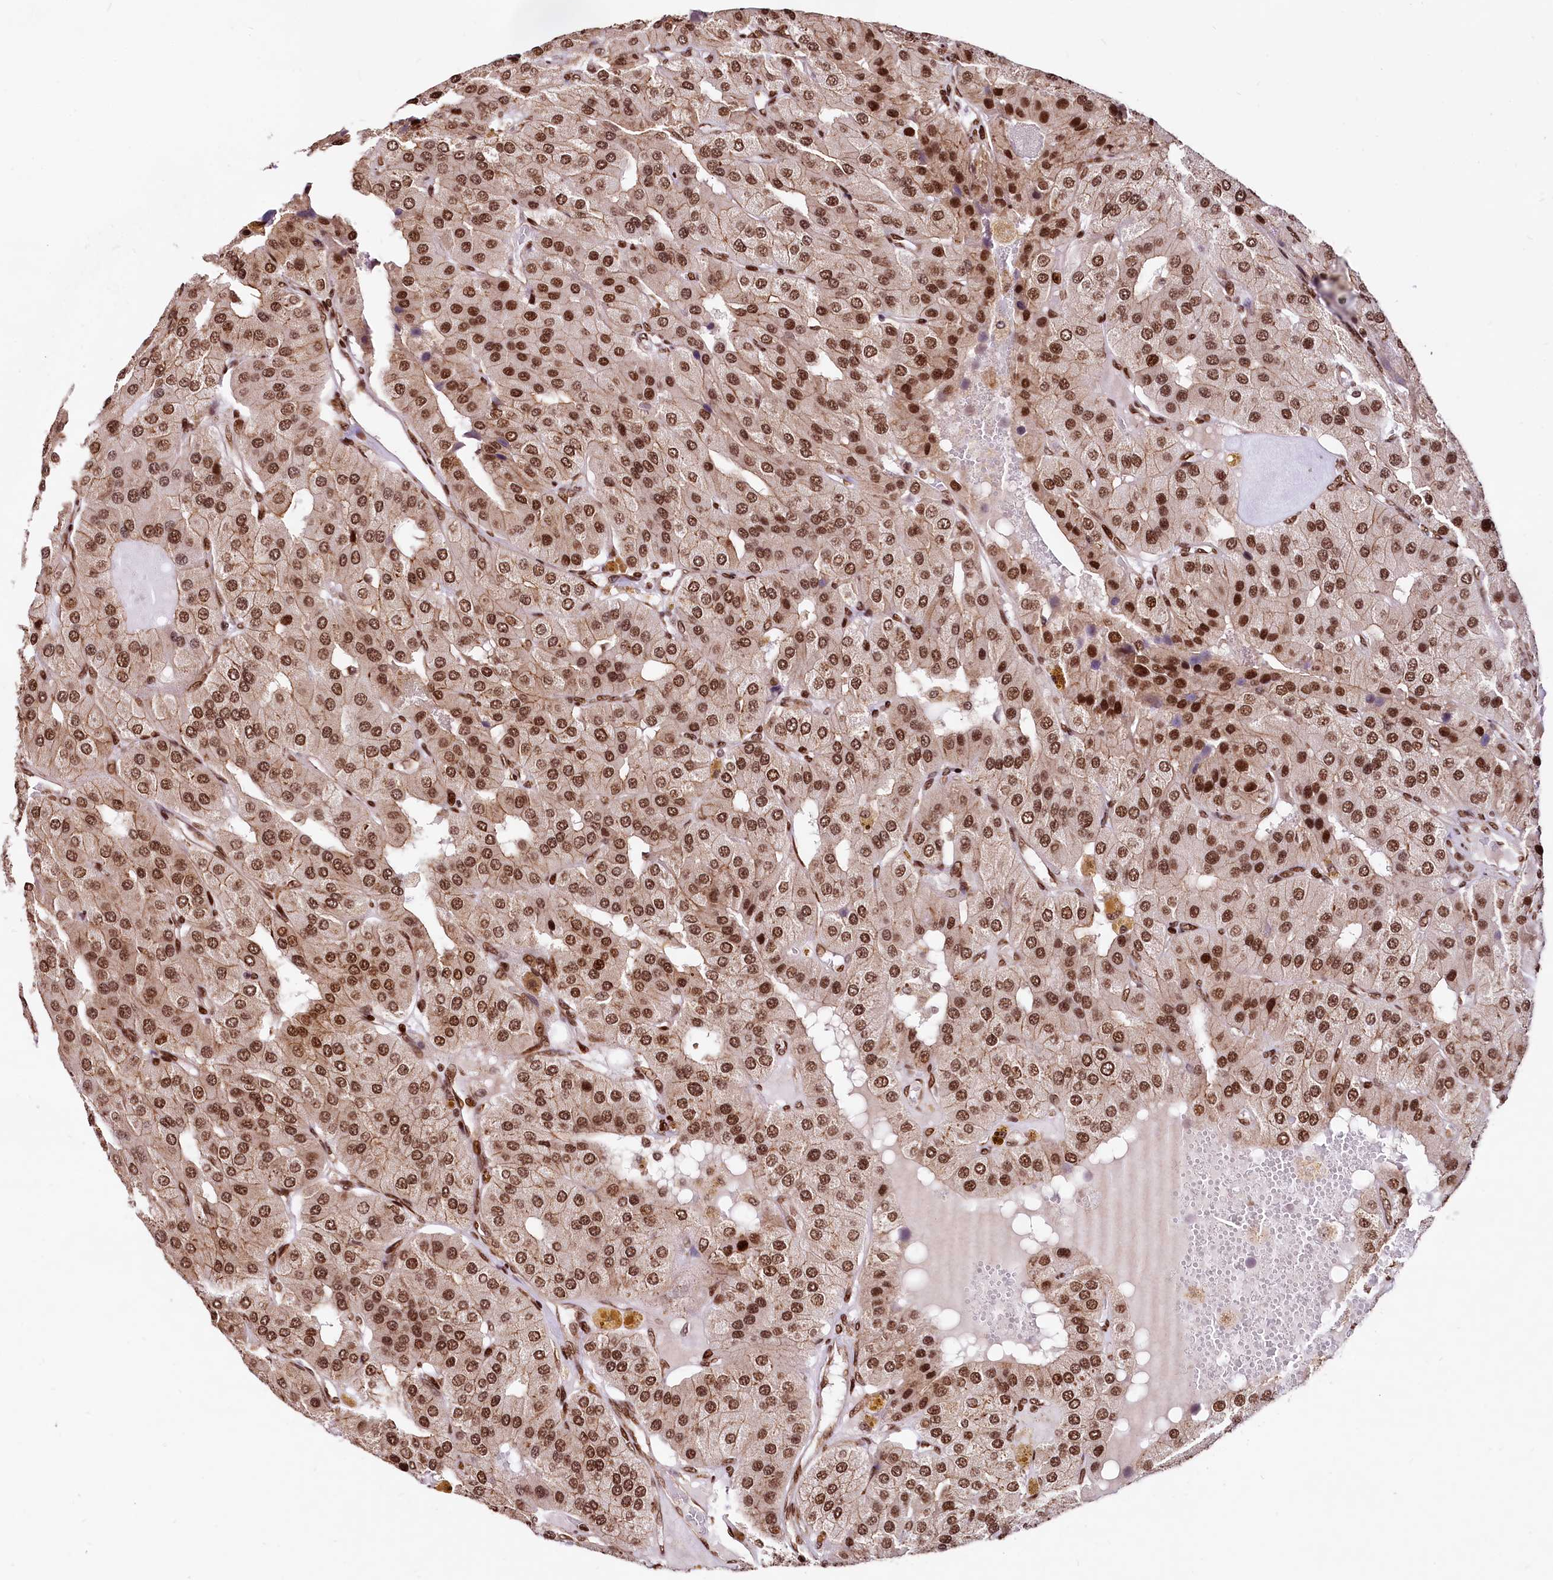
{"staining": {"intensity": "moderate", "quantity": ">75%", "location": "nuclear"}, "tissue": "parathyroid gland", "cell_type": "Glandular cells", "image_type": "normal", "snomed": [{"axis": "morphology", "description": "Normal tissue, NOS"}, {"axis": "morphology", "description": "Adenoma, NOS"}, {"axis": "topography", "description": "Parathyroid gland"}], "caption": "IHC histopathology image of normal parathyroid gland: human parathyroid gland stained using IHC displays medium levels of moderate protein expression localized specifically in the nuclear of glandular cells, appearing as a nuclear brown color.", "gene": "PDS5B", "patient": {"sex": "female", "age": 86}}